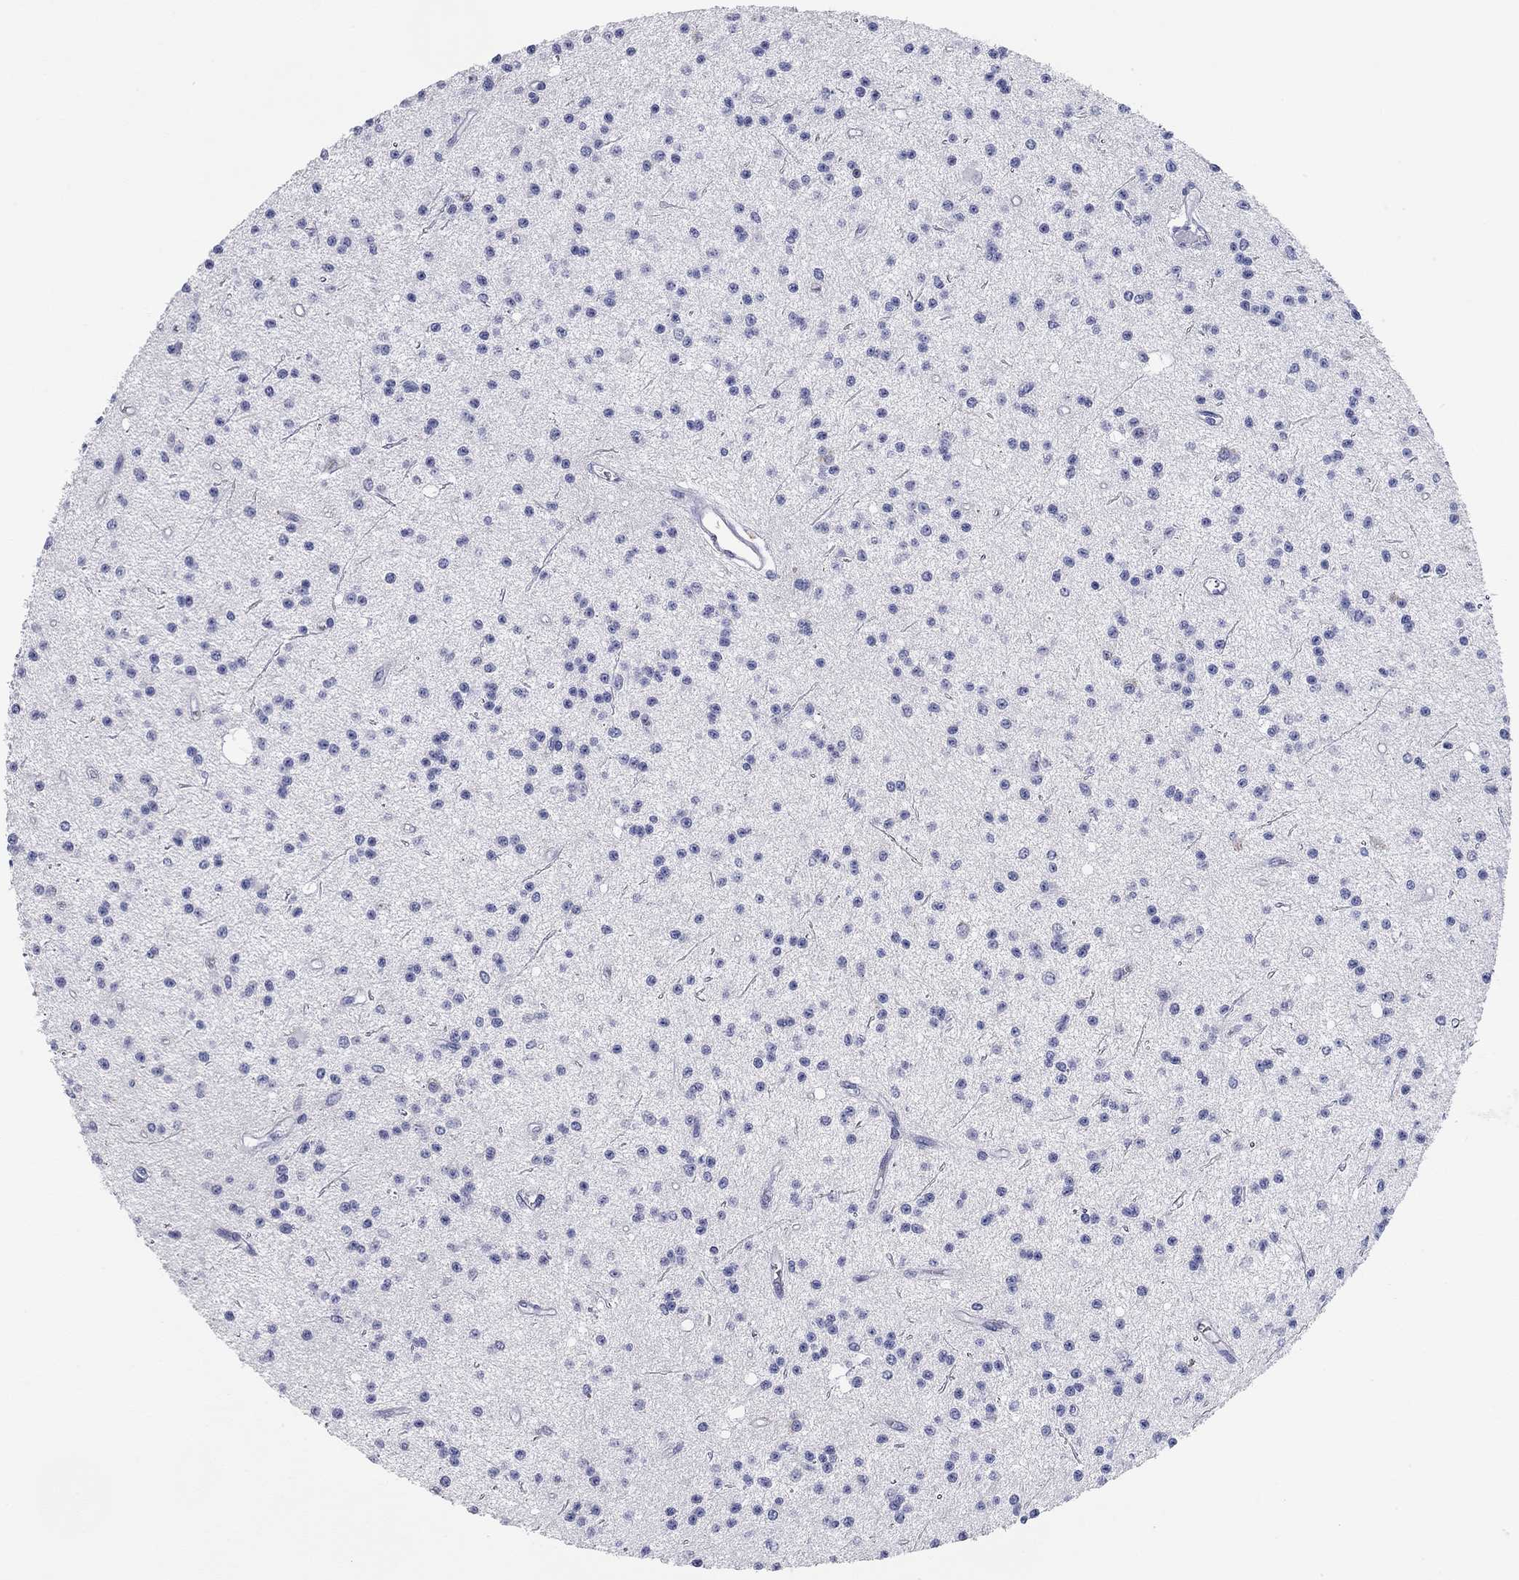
{"staining": {"intensity": "negative", "quantity": "none", "location": "none"}, "tissue": "glioma", "cell_type": "Tumor cells", "image_type": "cancer", "snomed": [{"axis": "morphology", "description": "Glioma, malignant, Low grade"}, {"axis": "topography", "description": "Brain"}], "caption": "Tumor cells show no significant protein staining in glioma.", "gene": "CHI3L2", "patient": {"sex": "male", "age": 27}}